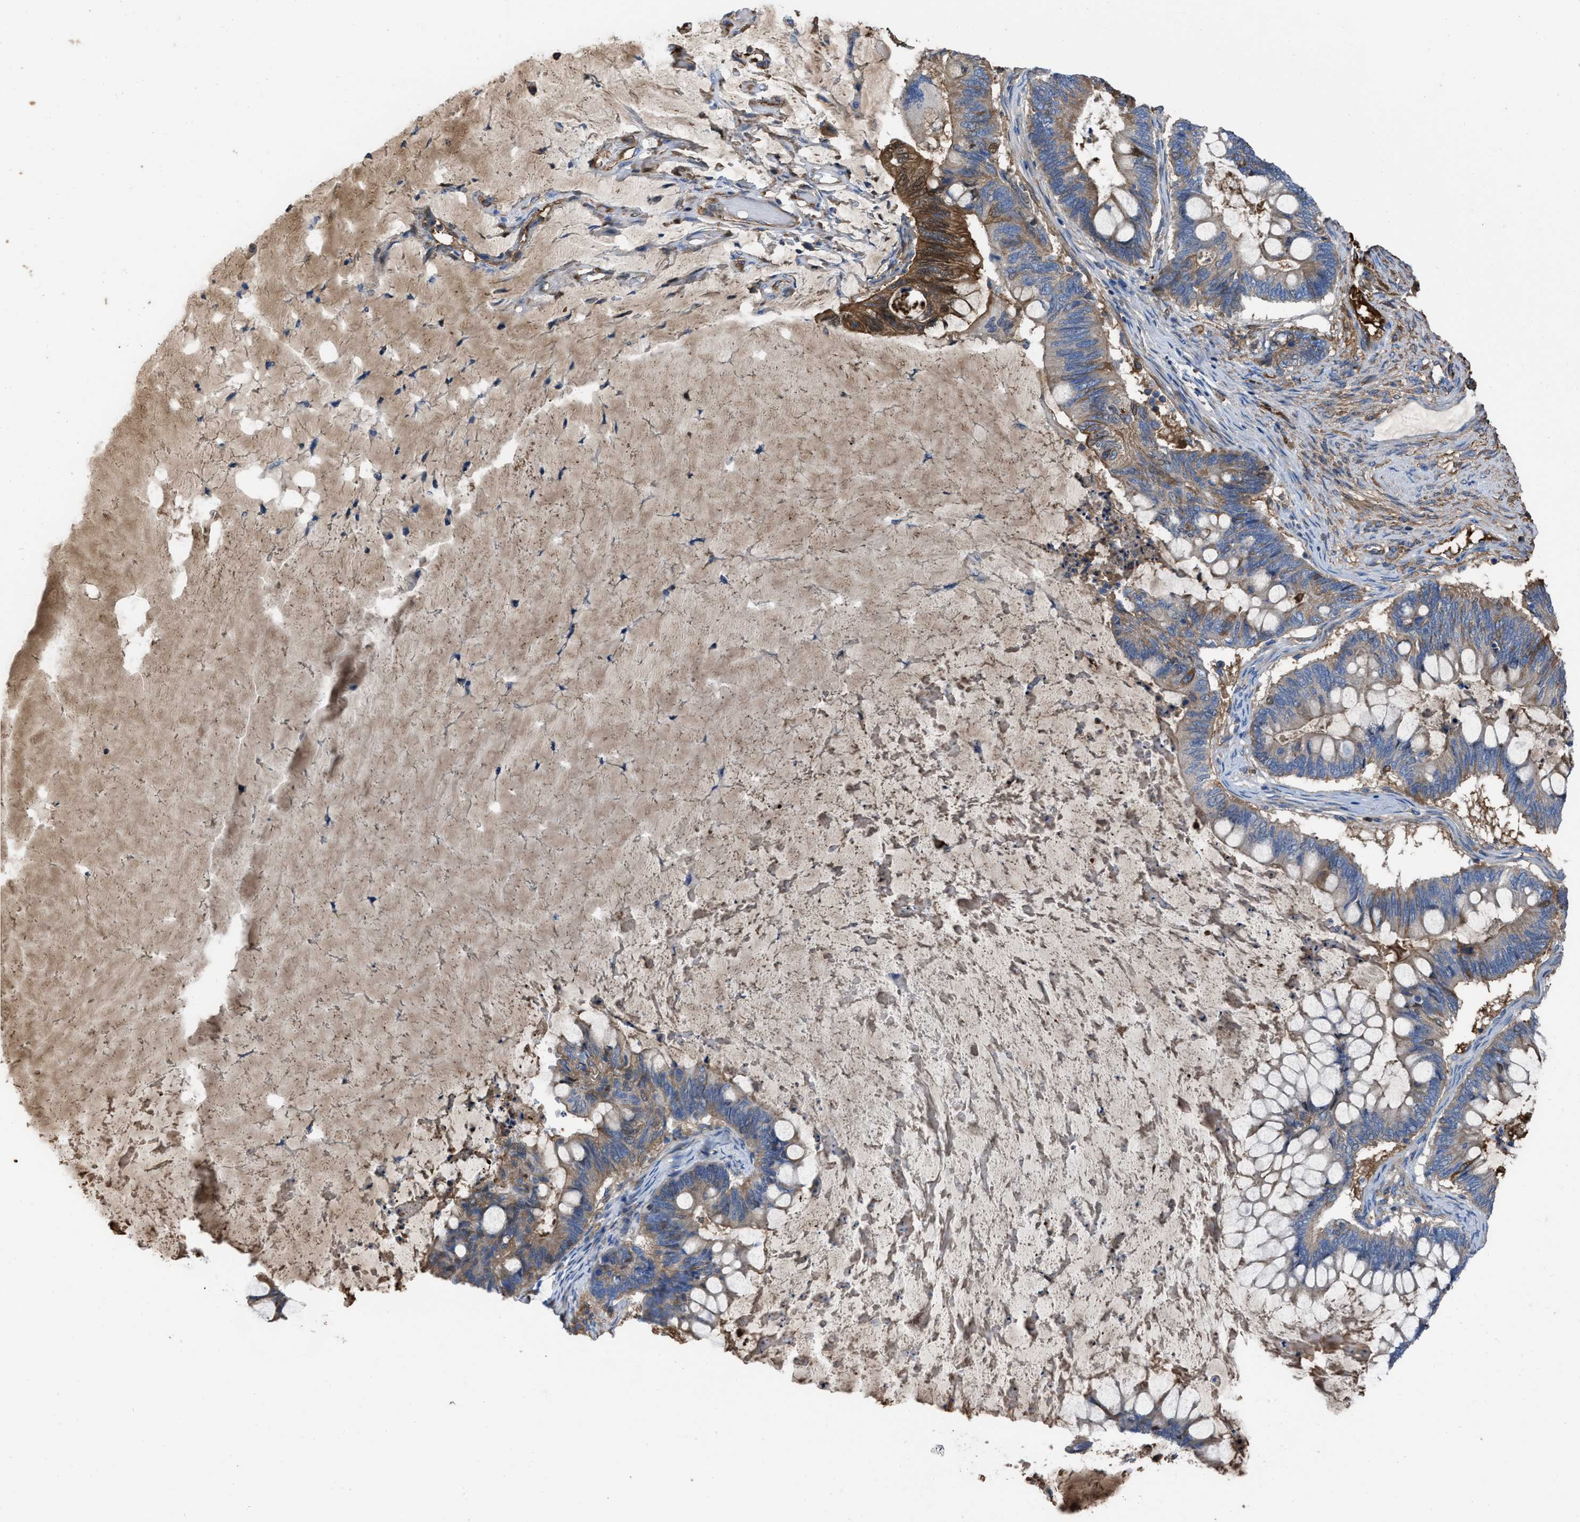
{"staining": {"intensity": "moderate", "quantity": "<25%", "location": "cytoplasmic/membranous"}, "tissue": "ovarian cancer", "cell_type": "Tumor cells", "image_type": "cancer", "snomed": [{"axis": "morphology", "description": "Cystadenocarcinoma, mucinous, NOS"}, {"axis": "topography", "description": "Ovary"}], "caption": "Protein expression analysis of human ovarian mucinous cystadenocarcinoma reveals moderate cytoplasmic/membranous positivity in approximately <25% of tumor cells.", "gene": "TRIOBP", "patient": {"sex": "female", "age": 61}}